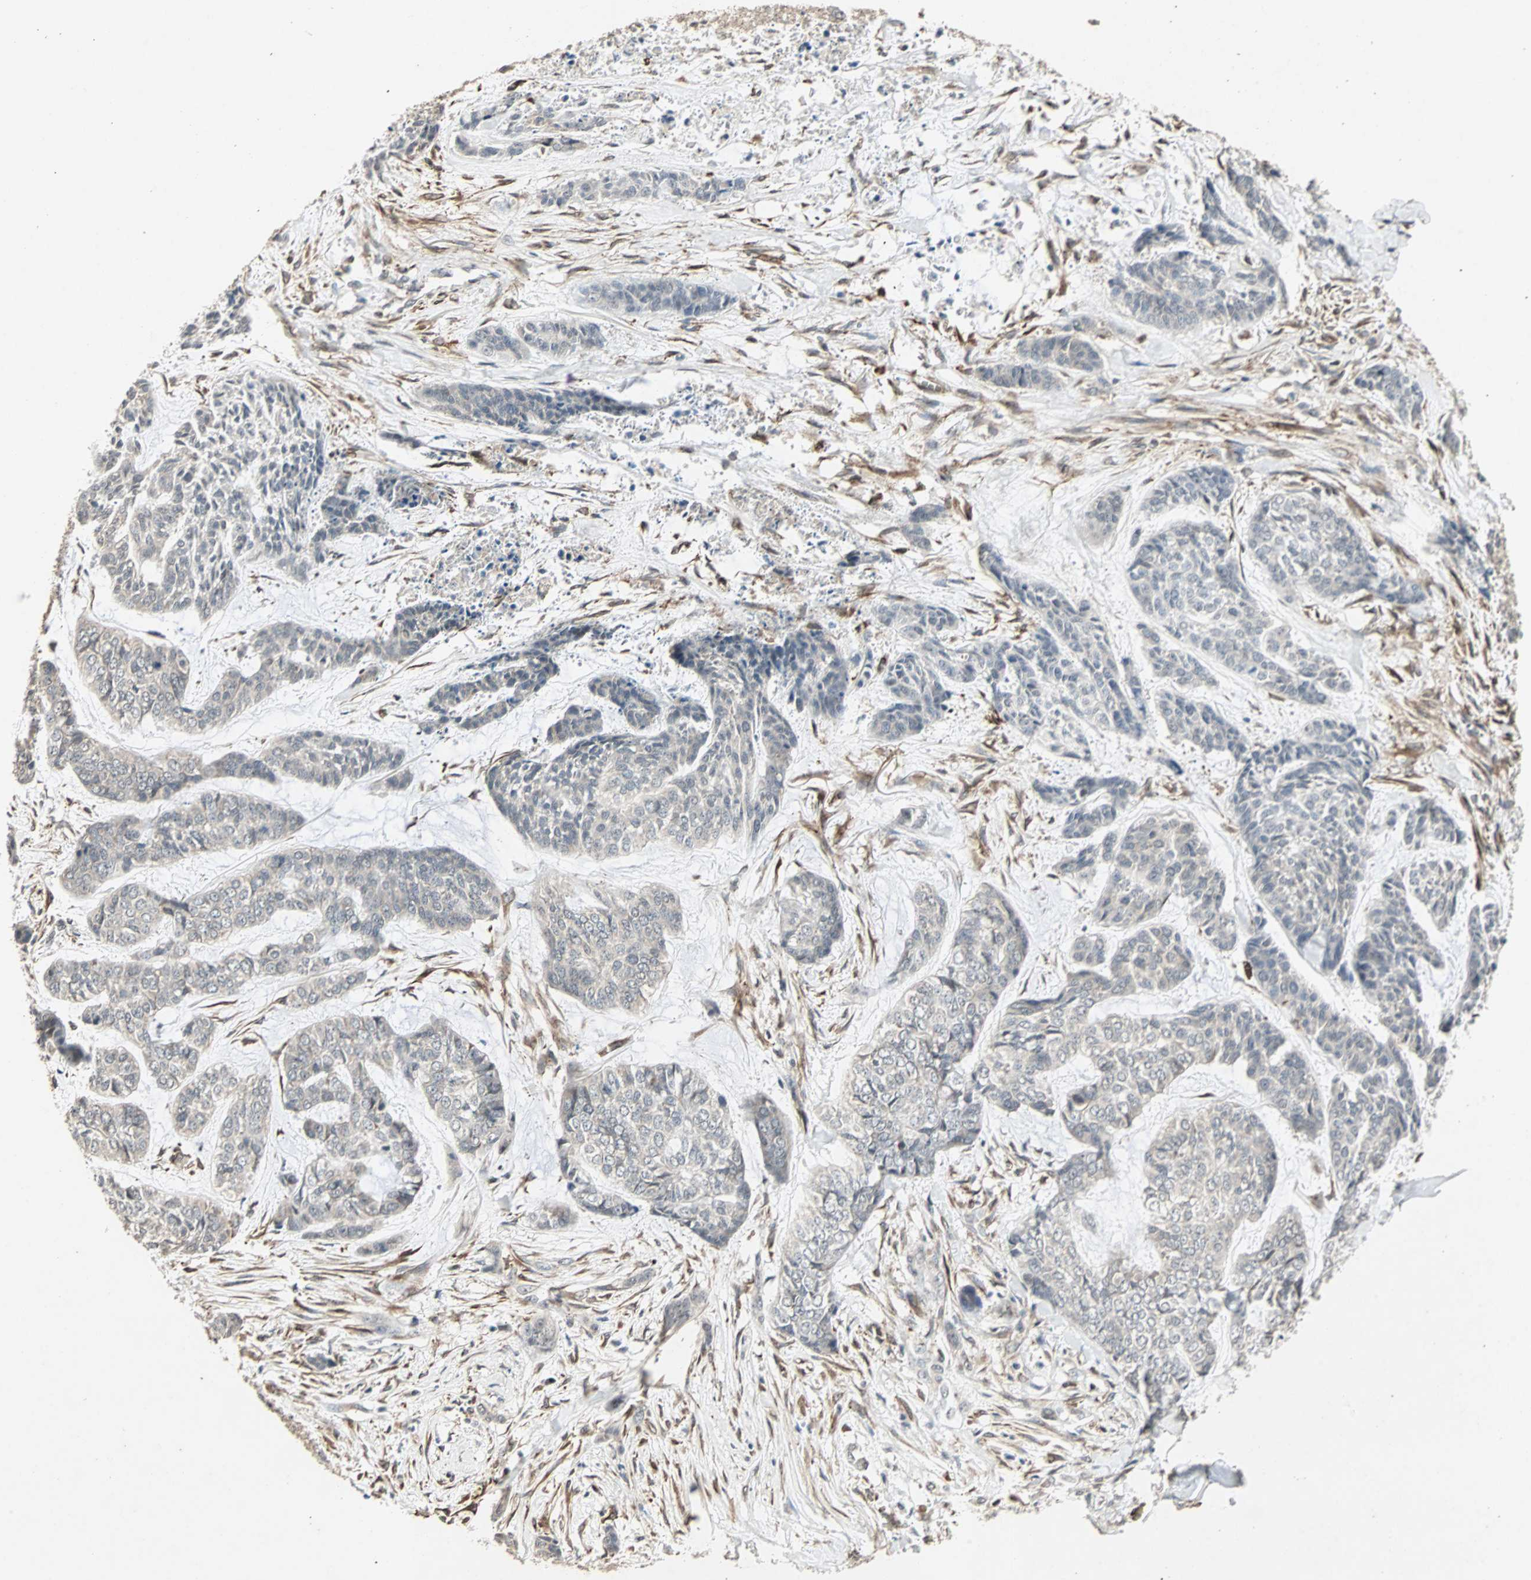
{"staining": {"intensity": "negative", "quantity": "none", "location": "none"}, "tissue": "skin cancer", "cell_type": "Tumor cells", "image_type": "cancer", "snomed": [{"axis": "morphology", "description": "Basal cell carcinoma"}, {"axis": "topography", "description": "Skin"}], "caption": "The immunohistochemistry micrograph has no significant expression in tumor cells of basal cell carcinoma (skin) tissue.", "gene": "TRPV4", "patient": {"sex": "female", "age": 64}}